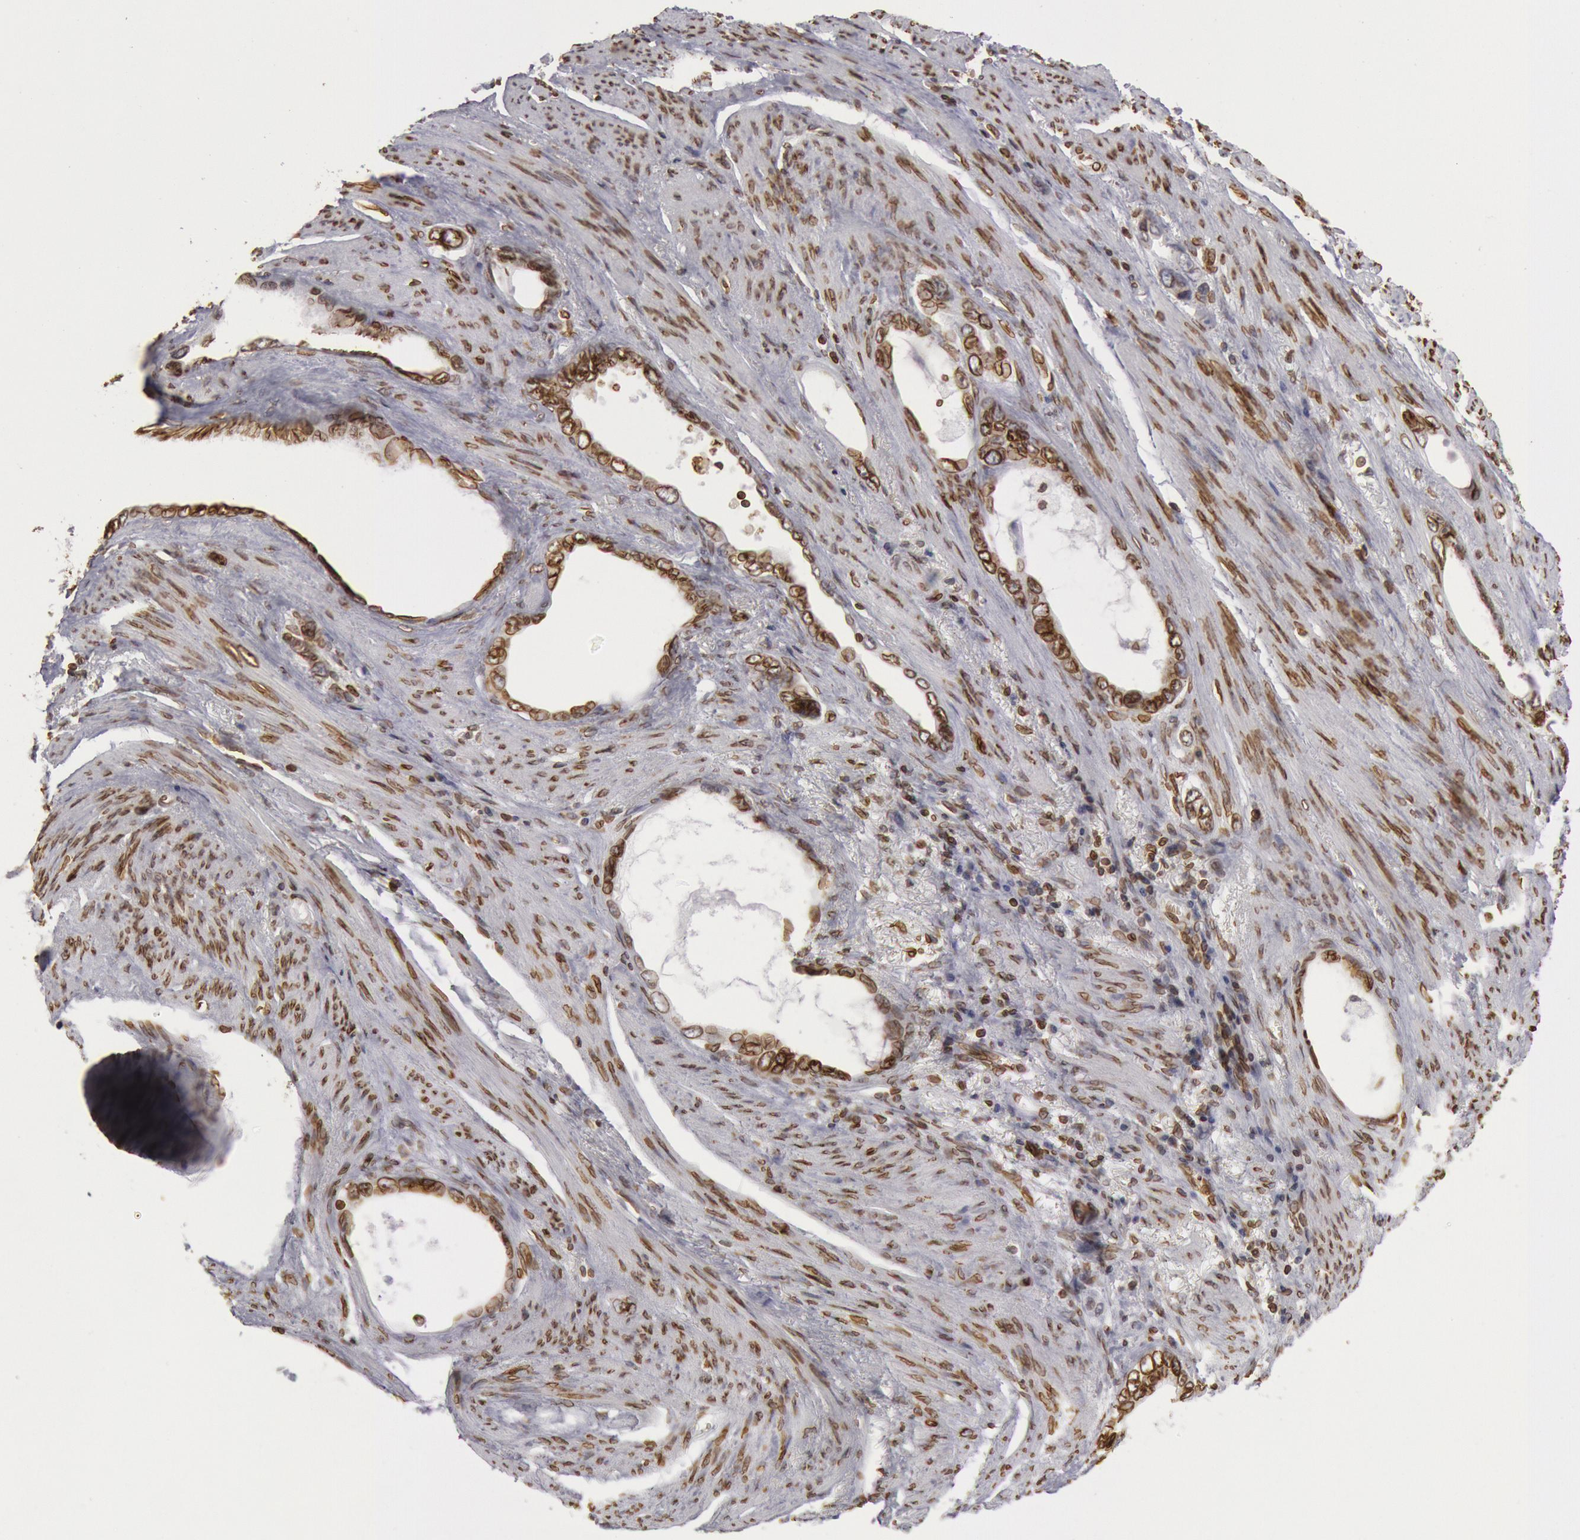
{"staining": {"intensity": "moderate", "quantity": ">75%", "location": "nuclear"}, "tissue": "stomach cancer", "cell_type": "Tumor cells", "image_type": "cancer", "snomed": [{"axis": "morphology", "description": "Adenocarcinoma, NOS"}, {"axis": "topography", "description": "Stomach"}], "caption": "Protein expression analysis of human adenocarcinoma (stomach) reveals moderate nuclear expression in approximately >75% of tumor cells. The staining is performed using DAB brown chromogen to label protein expression. The nuclei are counter-stained blue using hematoxylin.", "gene": "SUN2", "patient": {"sex": "male", "age": 78}}